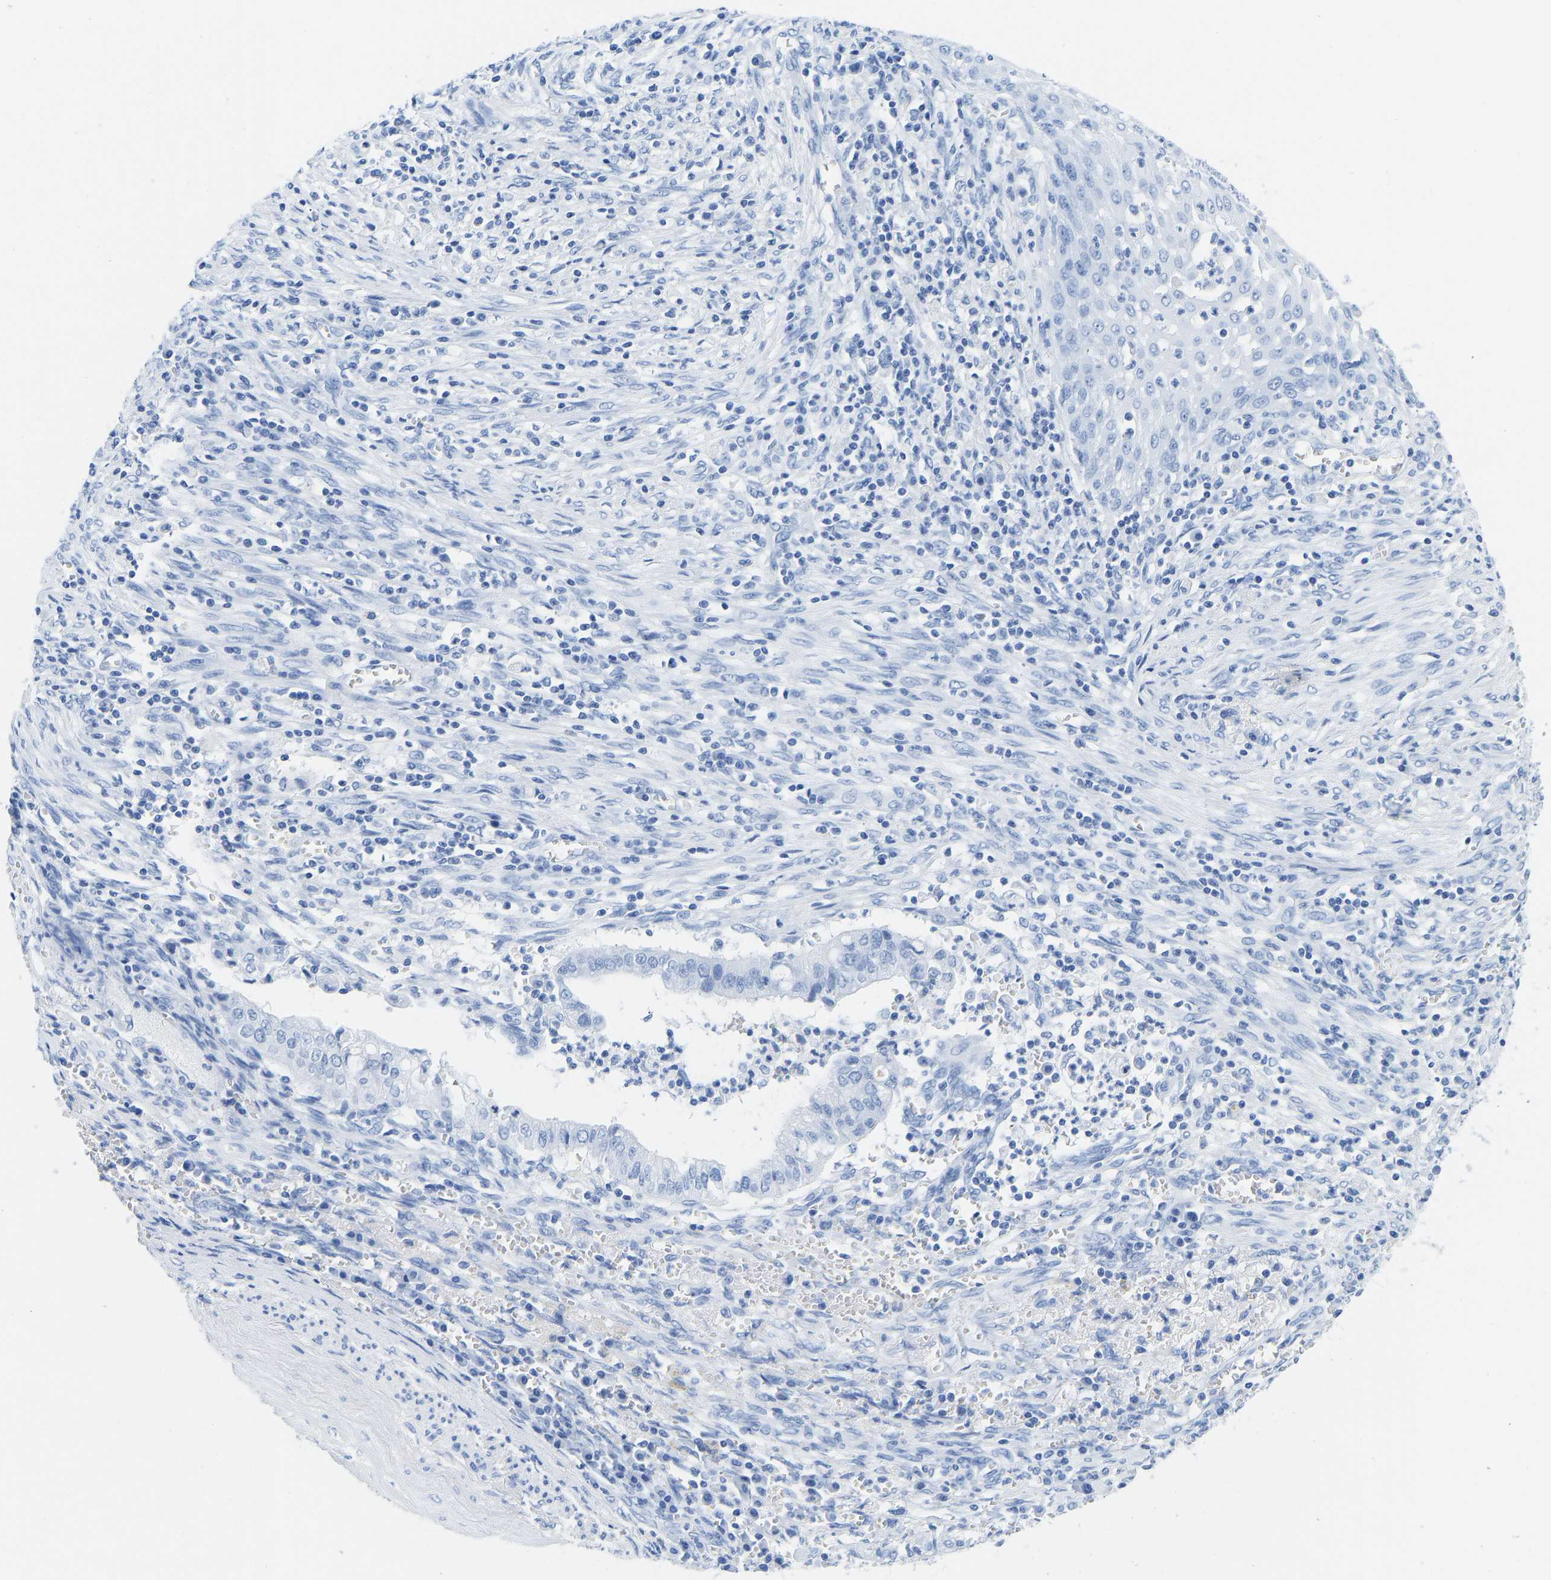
{"staining": {"intensity": "negative", "quantity": "none", "location": "none"}, "tissue": "cervical cancer", "cell_type": "Tumor cells", "image_type": "cancer", "snomed": [{"axis": "morphology", "description": "Adenocarcinoma, NOS"}, {"axis": "topography", "description": "Cervix"}], "caption": "There is no significant expression in tumor cells of adenocarcinoma (cervical).", "gene": "ELMO2", "patient": {"sex": "female", "age": 44}}